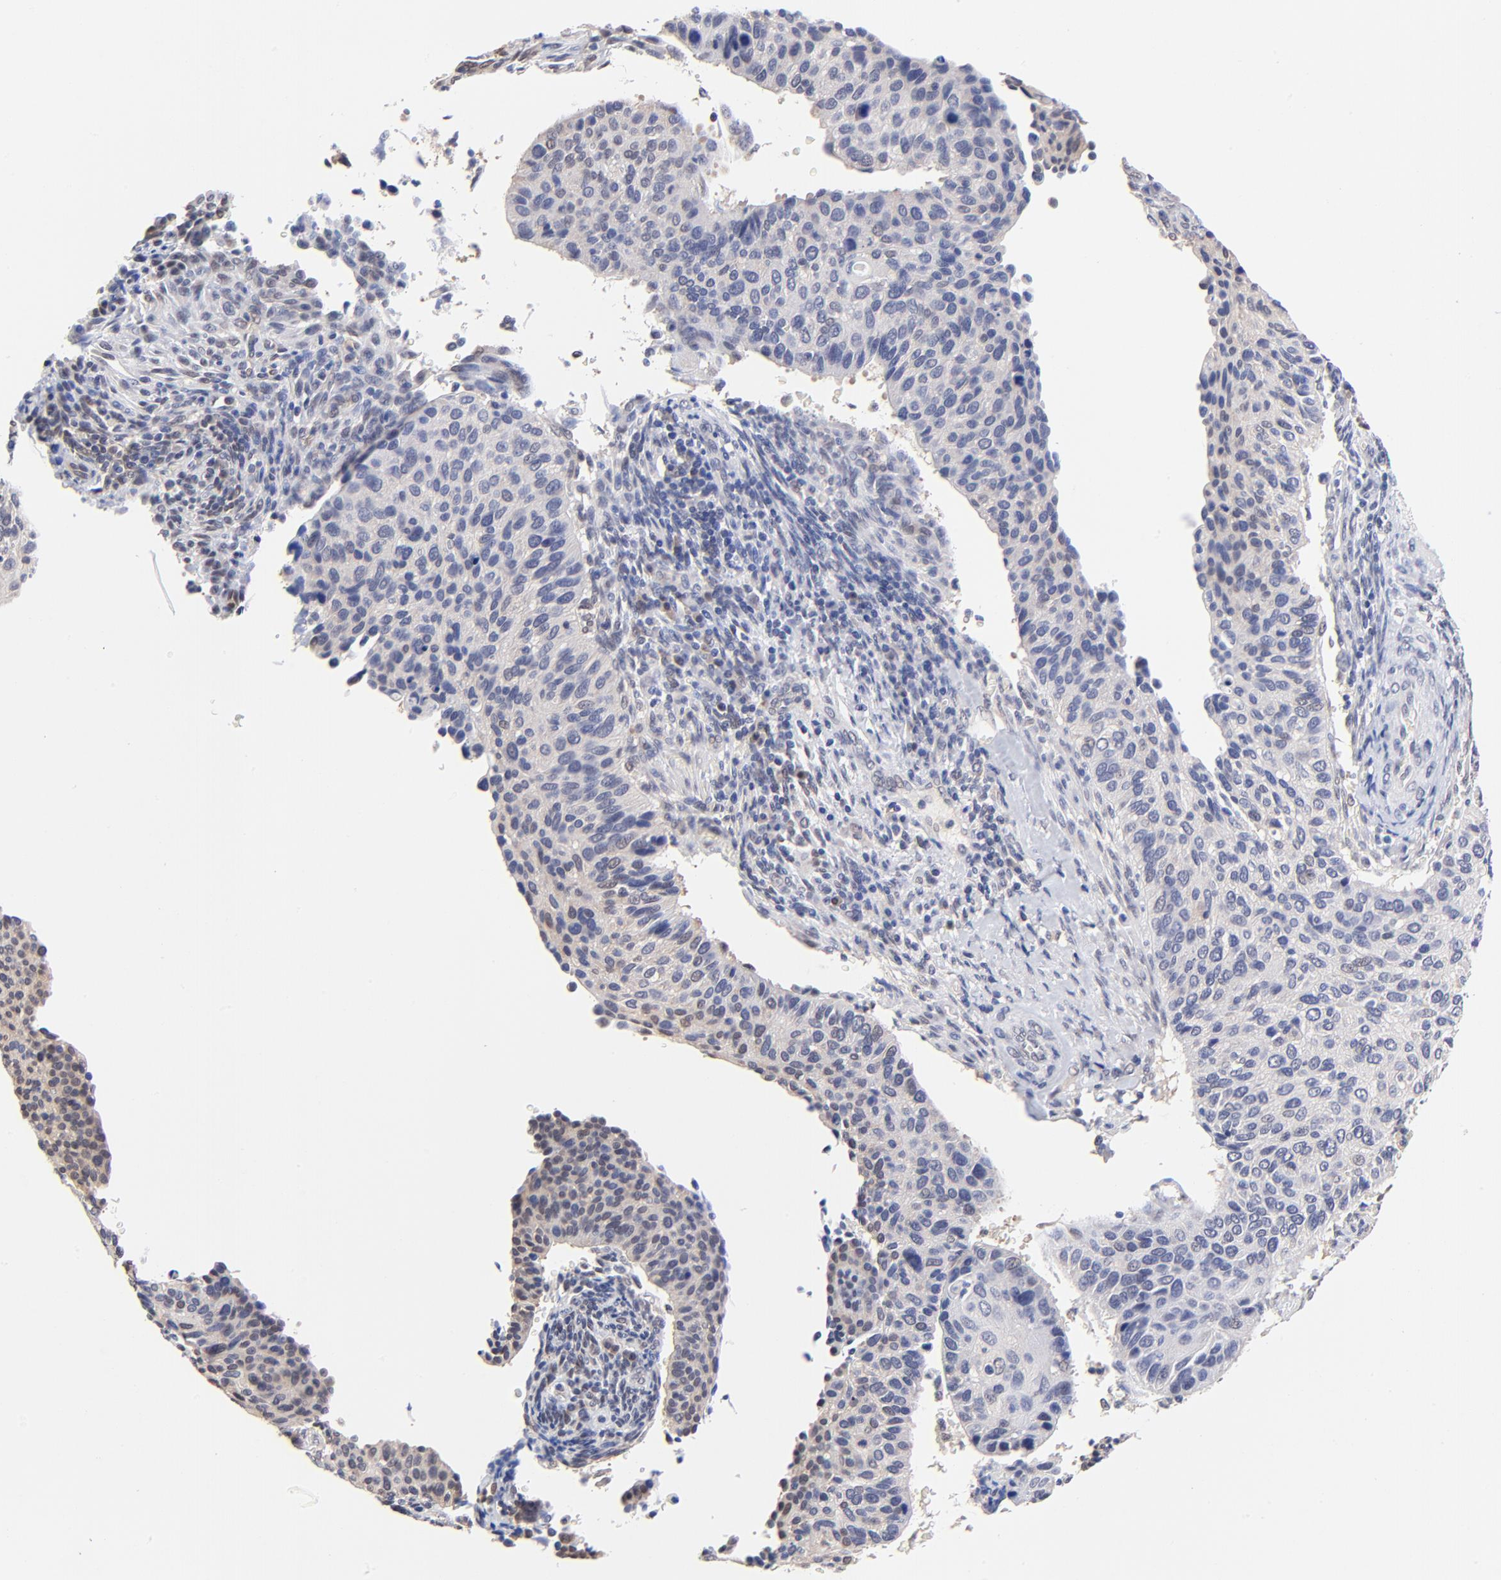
{"staining": {"intensity": "negative", "quantity": "none", "location": "none"}, "tissue": "cervical cancer", "cell_type": "Tumor cells", "image_type": "cancer", "snomed": [{"axis": "morphology", "description": "Adenocarcinoma, NOS"}, {"axis": "topography", "description": "Cervix"}], "caption": "Immunohistochemistry (IHC) histopathology image of neoplastic tissue: human cervical cancer (adenocarcinoma) stained with DAB shows no significant protein positivity in tumor cells.", "gene": "TXNL1", "patient": {"sex": "female", "age": 29}}